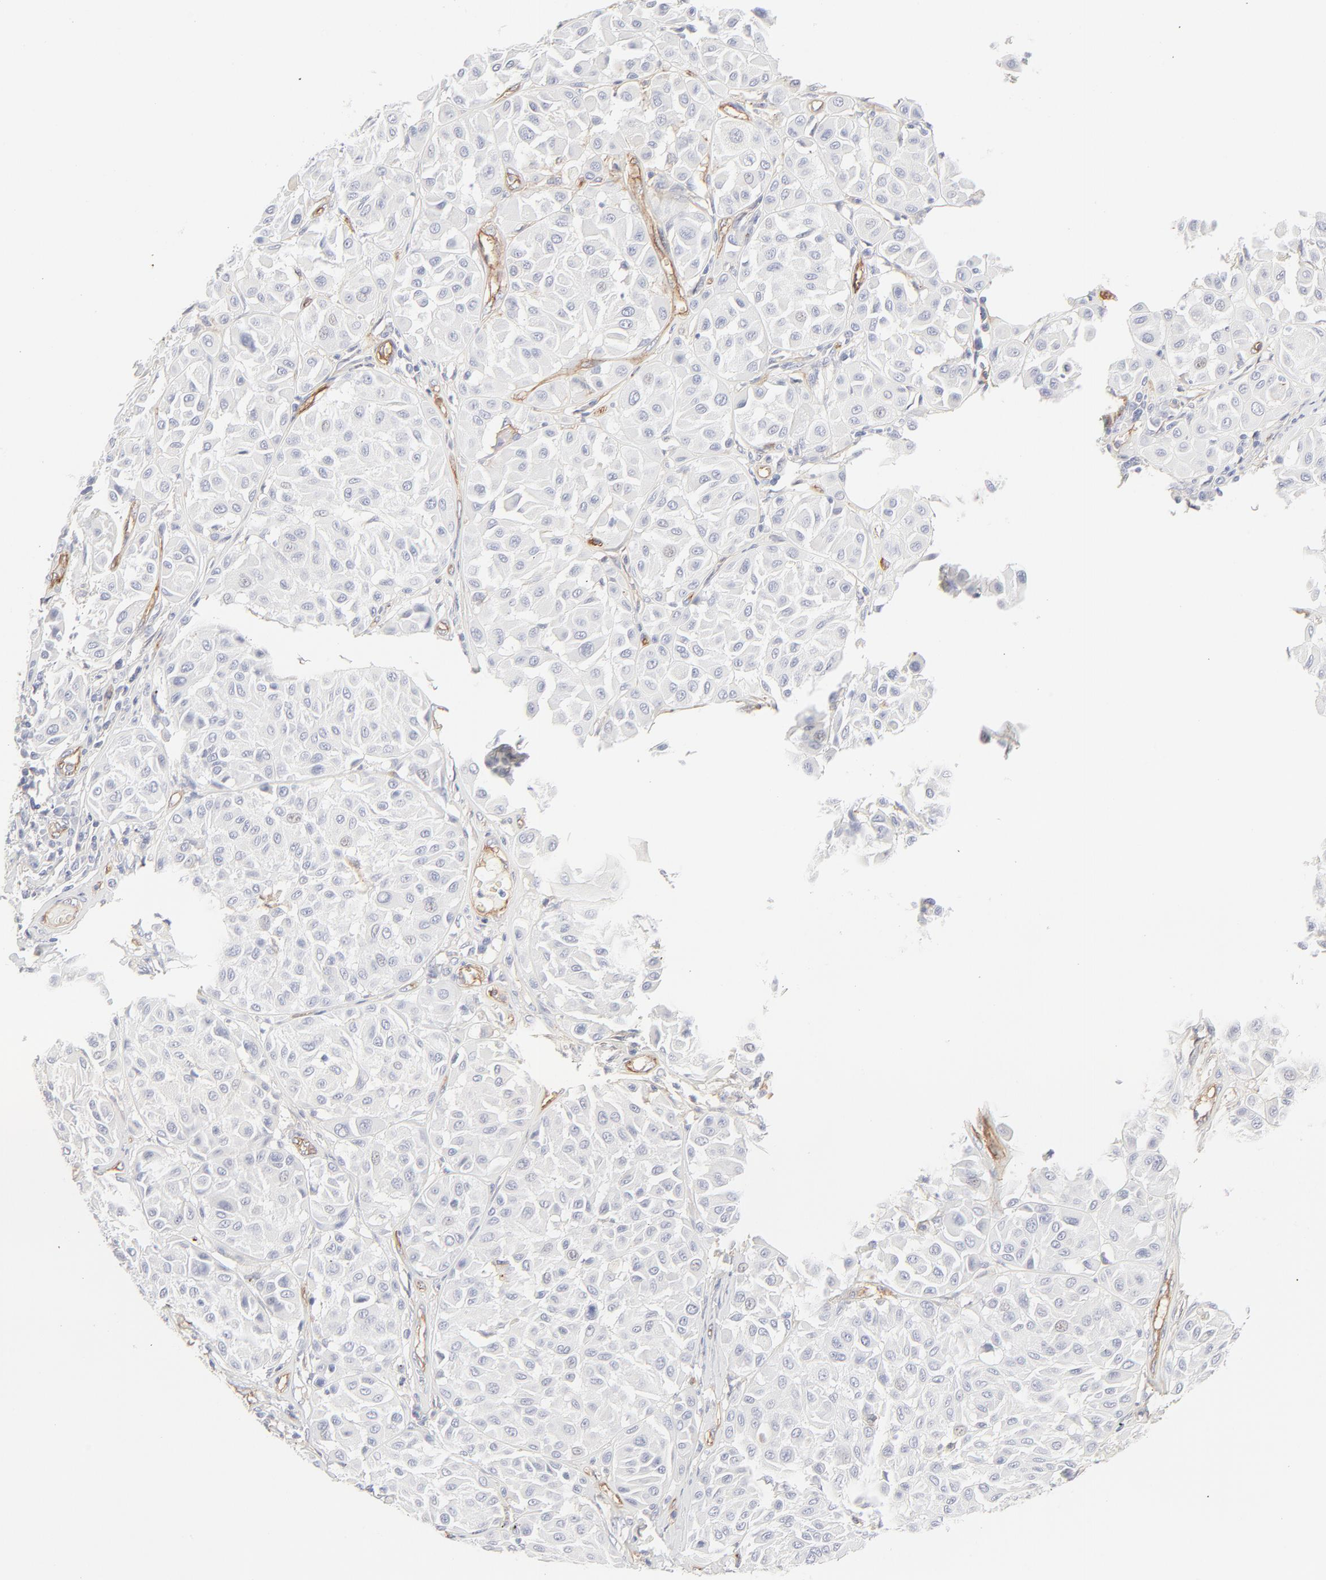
{"staining": {"intensity": "negative", "quantity": "none", "location": "none"}, "tissue": "melanoma", "cell_type": "Tumor cells", "image_type": "cancer", "snomed": [{"axis": "morphology", "description": "Malignant melanoma, Metastatic site"}, {"axis": "topography", "description": "Soft tissue"}], "caption": "IHC photomicrograph of malignant melanoma (metastatic site) stained for a protein (brown), which demonstrates no staining in tumor cells. Brightfield microscopy of immunohistochemistry stained with DAB (3,3'-diaminobenzidine) (brown) and hematoxylin (blue), captured at high magnification.", "gene": "ITGA5", "patient": {"sex": "male", "age": 41}}